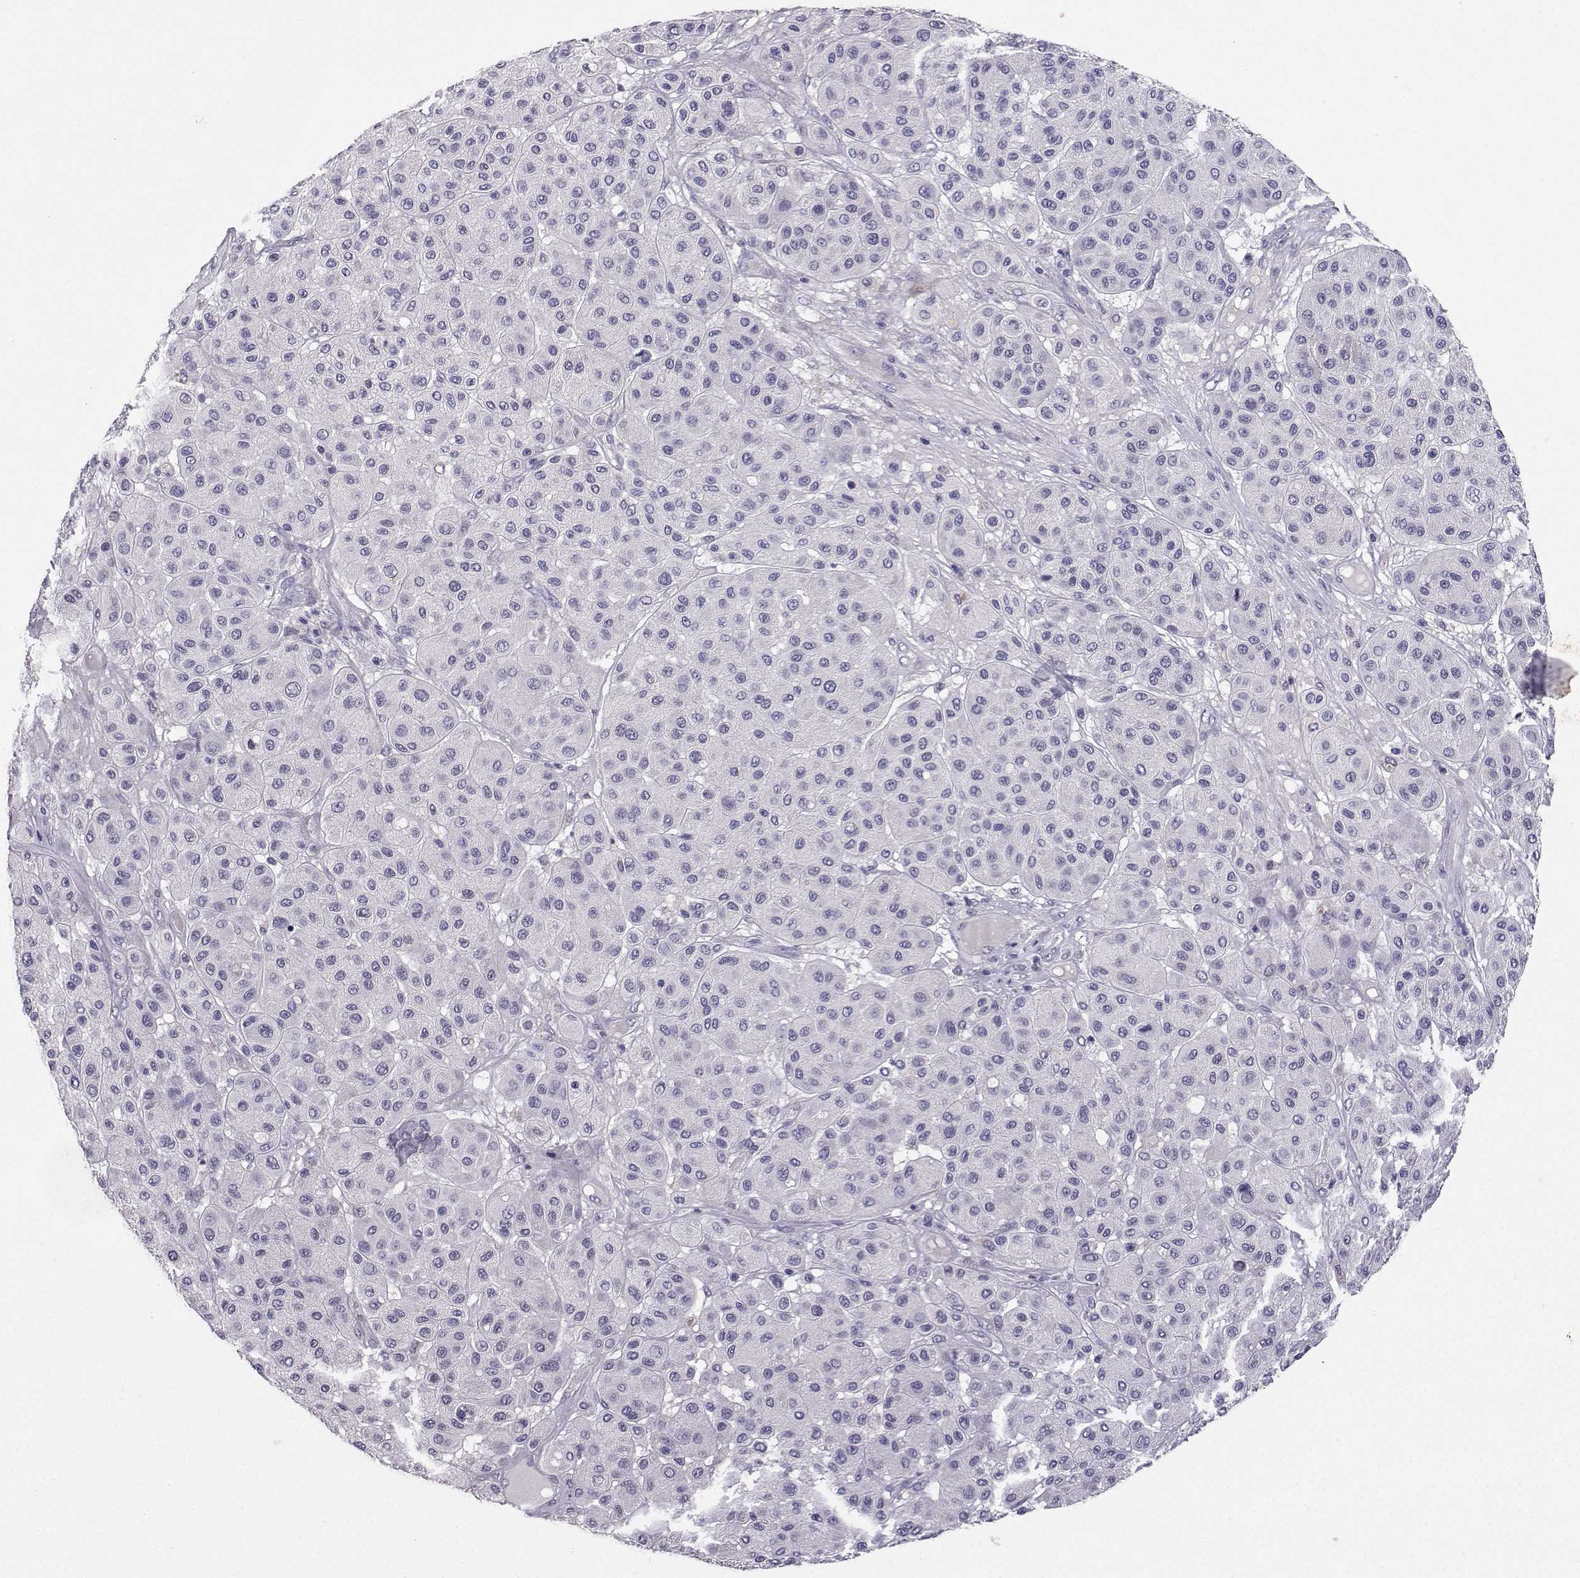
{"staining": {"intensity": "negative", "quantity": "none", "location": "none"}, "tissue": "melanoma", "cell_type": "Tumor cells", "image_type": "cancer", "snomed": [{"axis": "morphology", "description": "Malignant melanoma, Metastatic site"}, {"axis": "topography", "description": "Smooth muscle"}], "caption": "This is a micrograph of IHC staining of melanoma, which shows no positivity in tumor cells.", "gene": "SPAG11B", "patient": {"sex": "male", "age": 41}}